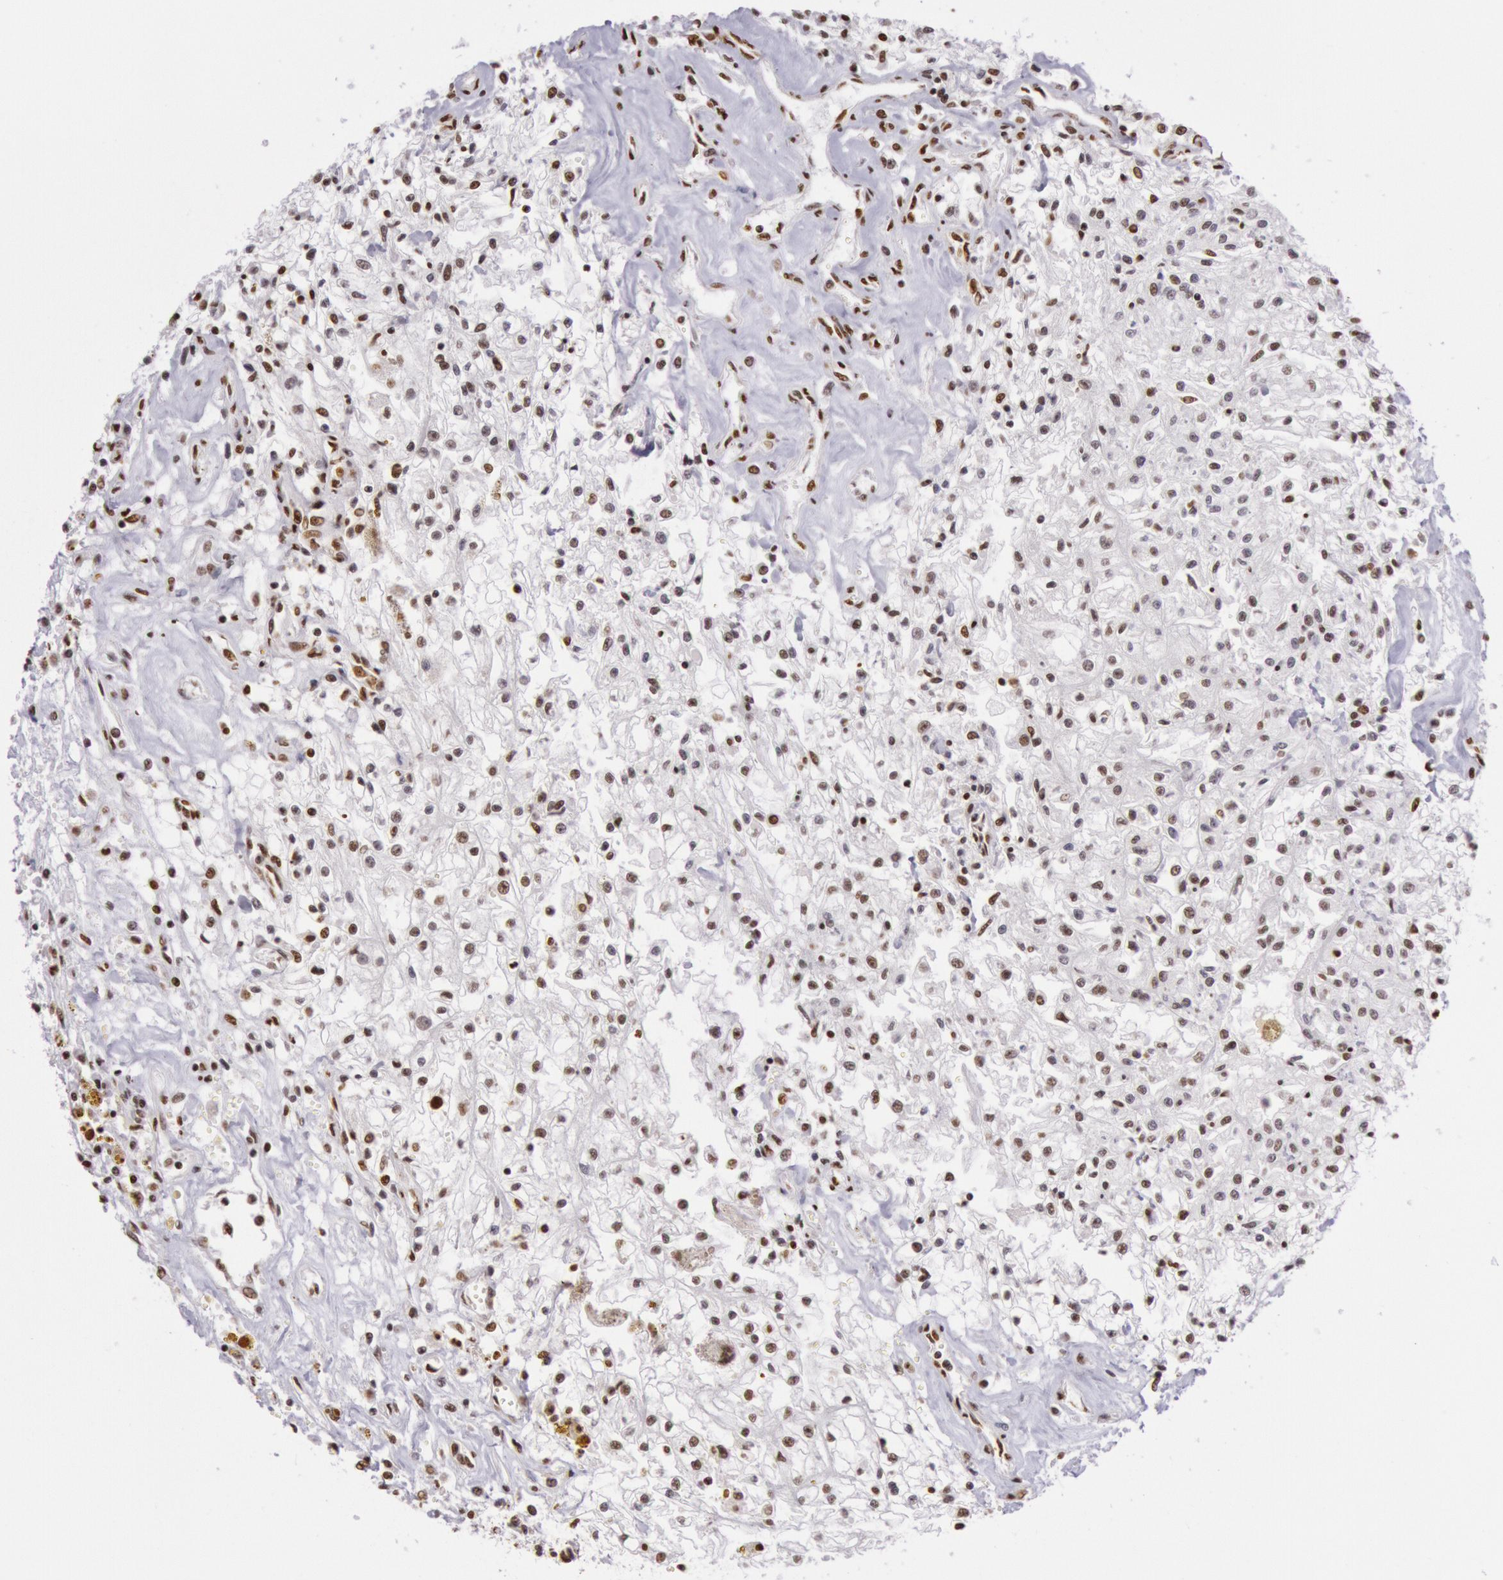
{"staining": {"intensity": "moderate", "quantity": "25%-75%", "location": "nuclear"}, "tissue": "renal cancer", "cell_type": "Tumor cells", "image_type": "cancer", "snomed": [{"axis": "morphology", "description": "Adenocarcinoma, NOS"}, {"axis": "topography", "description": "Kidney"}], "caption": "Tumor cells show medium levels of moderate nuclear staining in approximately 25%-75% of cells in human adenocarcinoma (renal). The protein of interest is shown in brown color, while the nuclei are stained blue.", "gene": "HNRNPH2", "patient": {"sex": "male", "age": 78}}